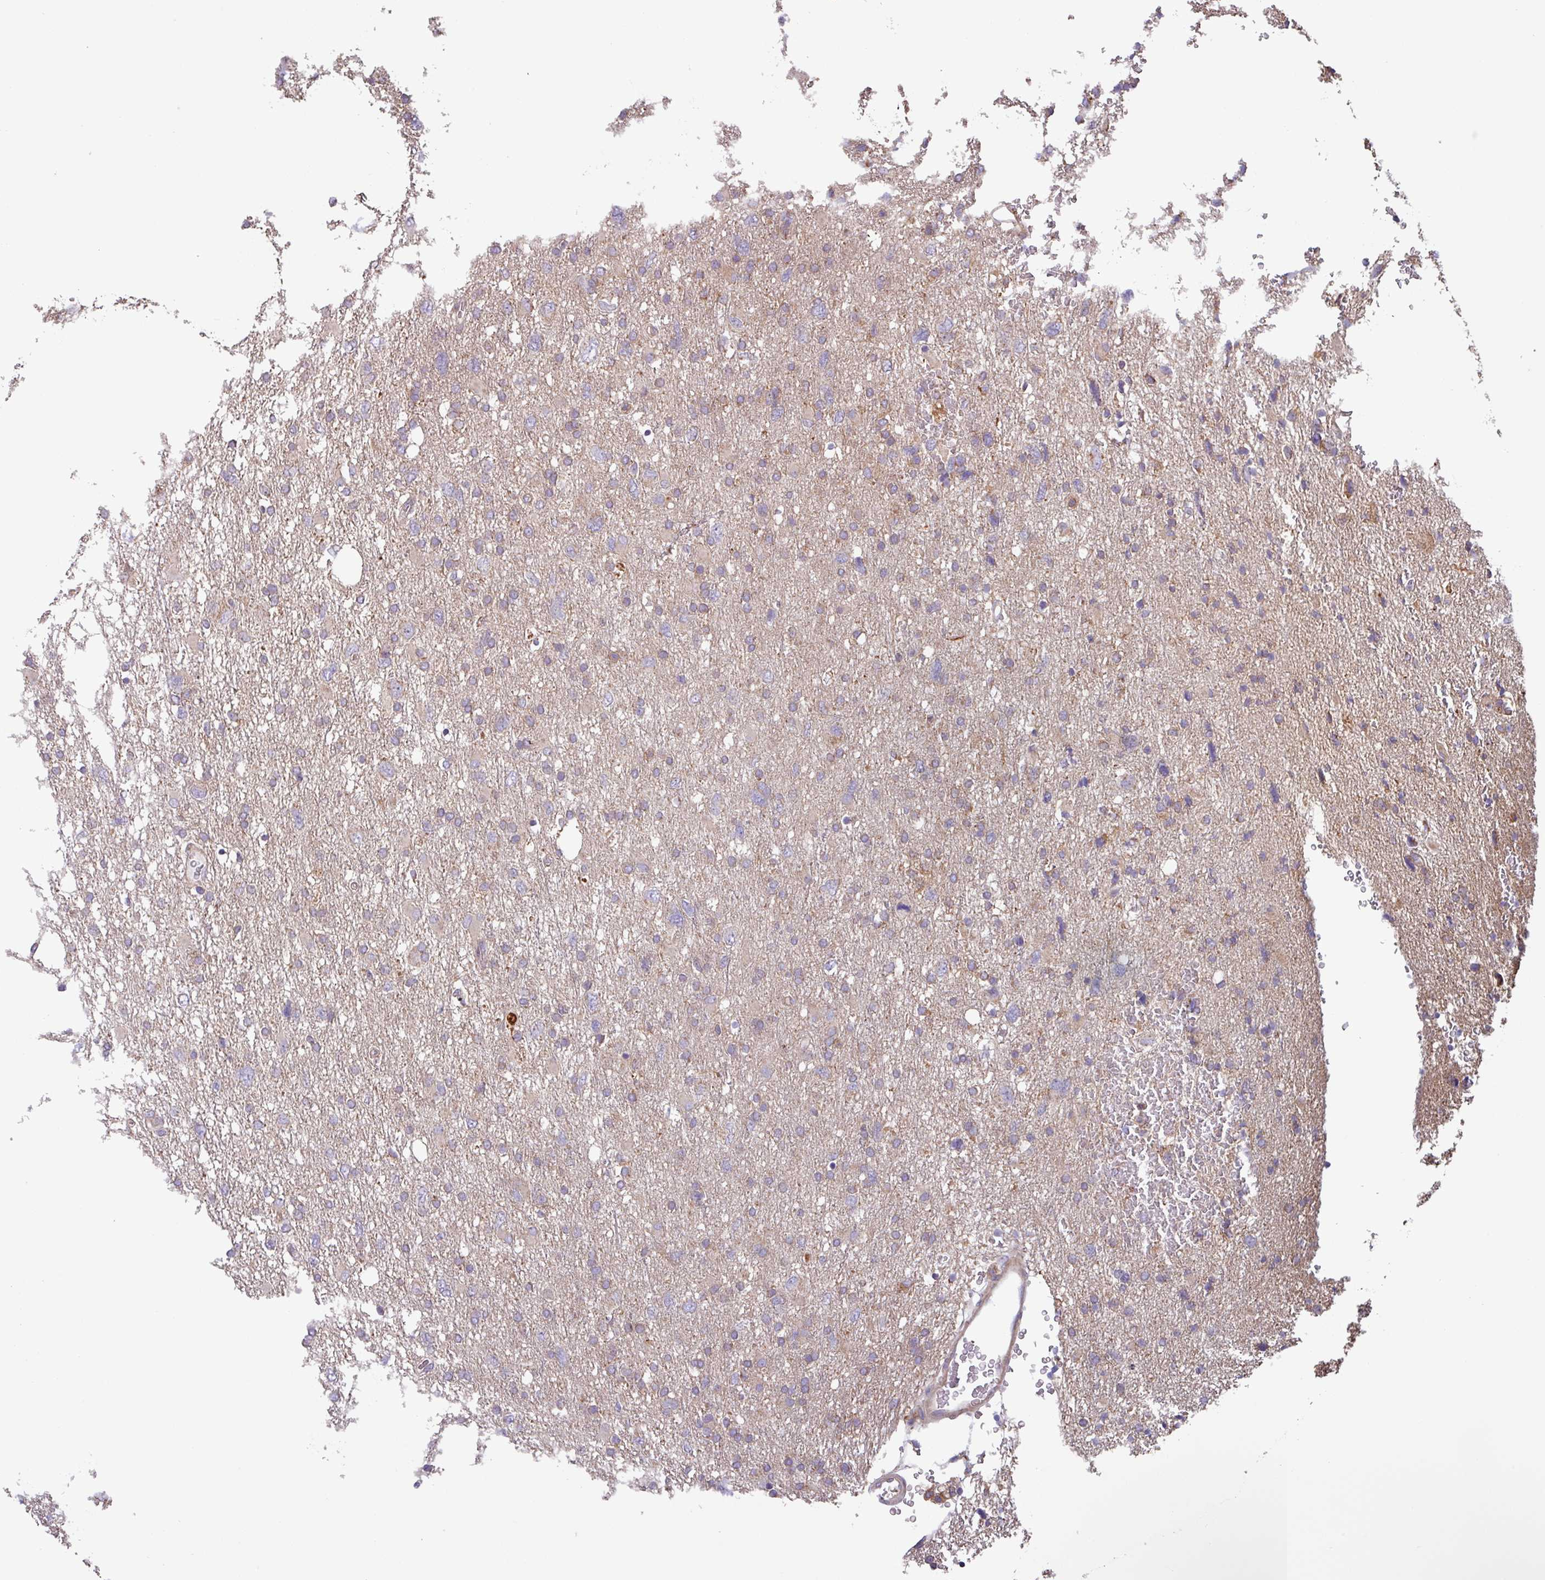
{"staining": {"intensity": "weak", "quantity": "<25%", "location": "cytoplasmic/membranous"}, "tissue": "glioma", "cell_type": "Tumor cells", "image_type": "cancer", "snomed": [{"axis": "morphology", "description": "Glioma, malignant, High grade"}, {"axis": "topography", "description": "Brain"}], "caption": "DAB immunohistochemical staining of malignant glioma (high-grade) reveals no significant expression in tumor cells.", "gene": "PLEKHD1", "patient": {"sex": "male", "age": 61}}